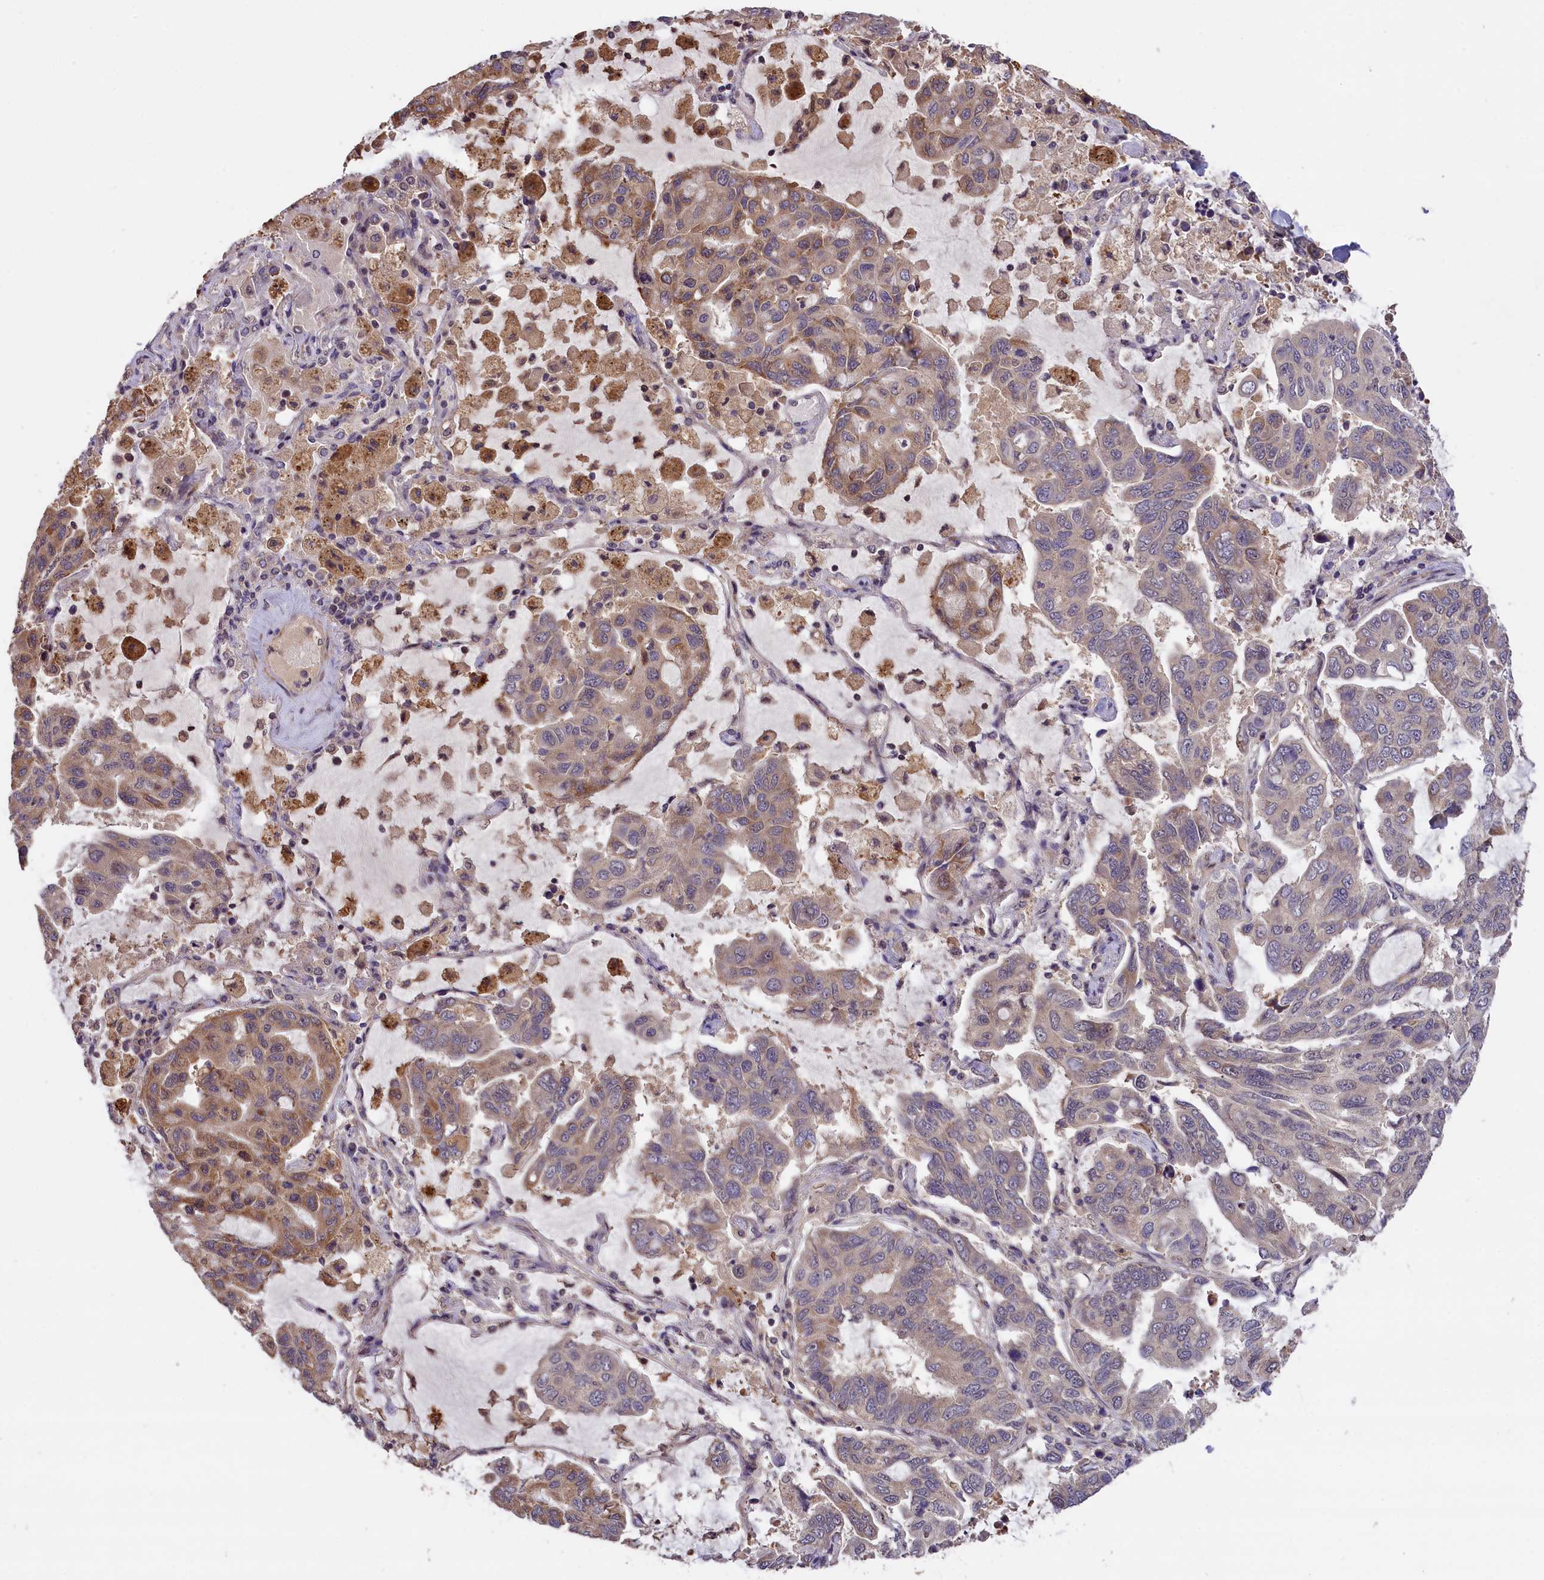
{"staining": {"intensity": "weak", "quantity": "25%-75%", "location": "cytoplasmic/membranous"}, "tissue": "lung cancer", "cell_type": "Tumor cells", "image_type": "cancer", "snomed": [{"axis": "morphology", "description": "Adenocarcinoma, NOS"}, {"axis": "topography", "description": "Lung"}], "caption": "Immunohistochemical staining of human lung adenocarcinoma exhibits weak cytoplasmic/membranous protein expression in about 25%-75% of tumor cells.", "gene": "DNAJB9", "patient": {"sex": "male", "age": 64}}